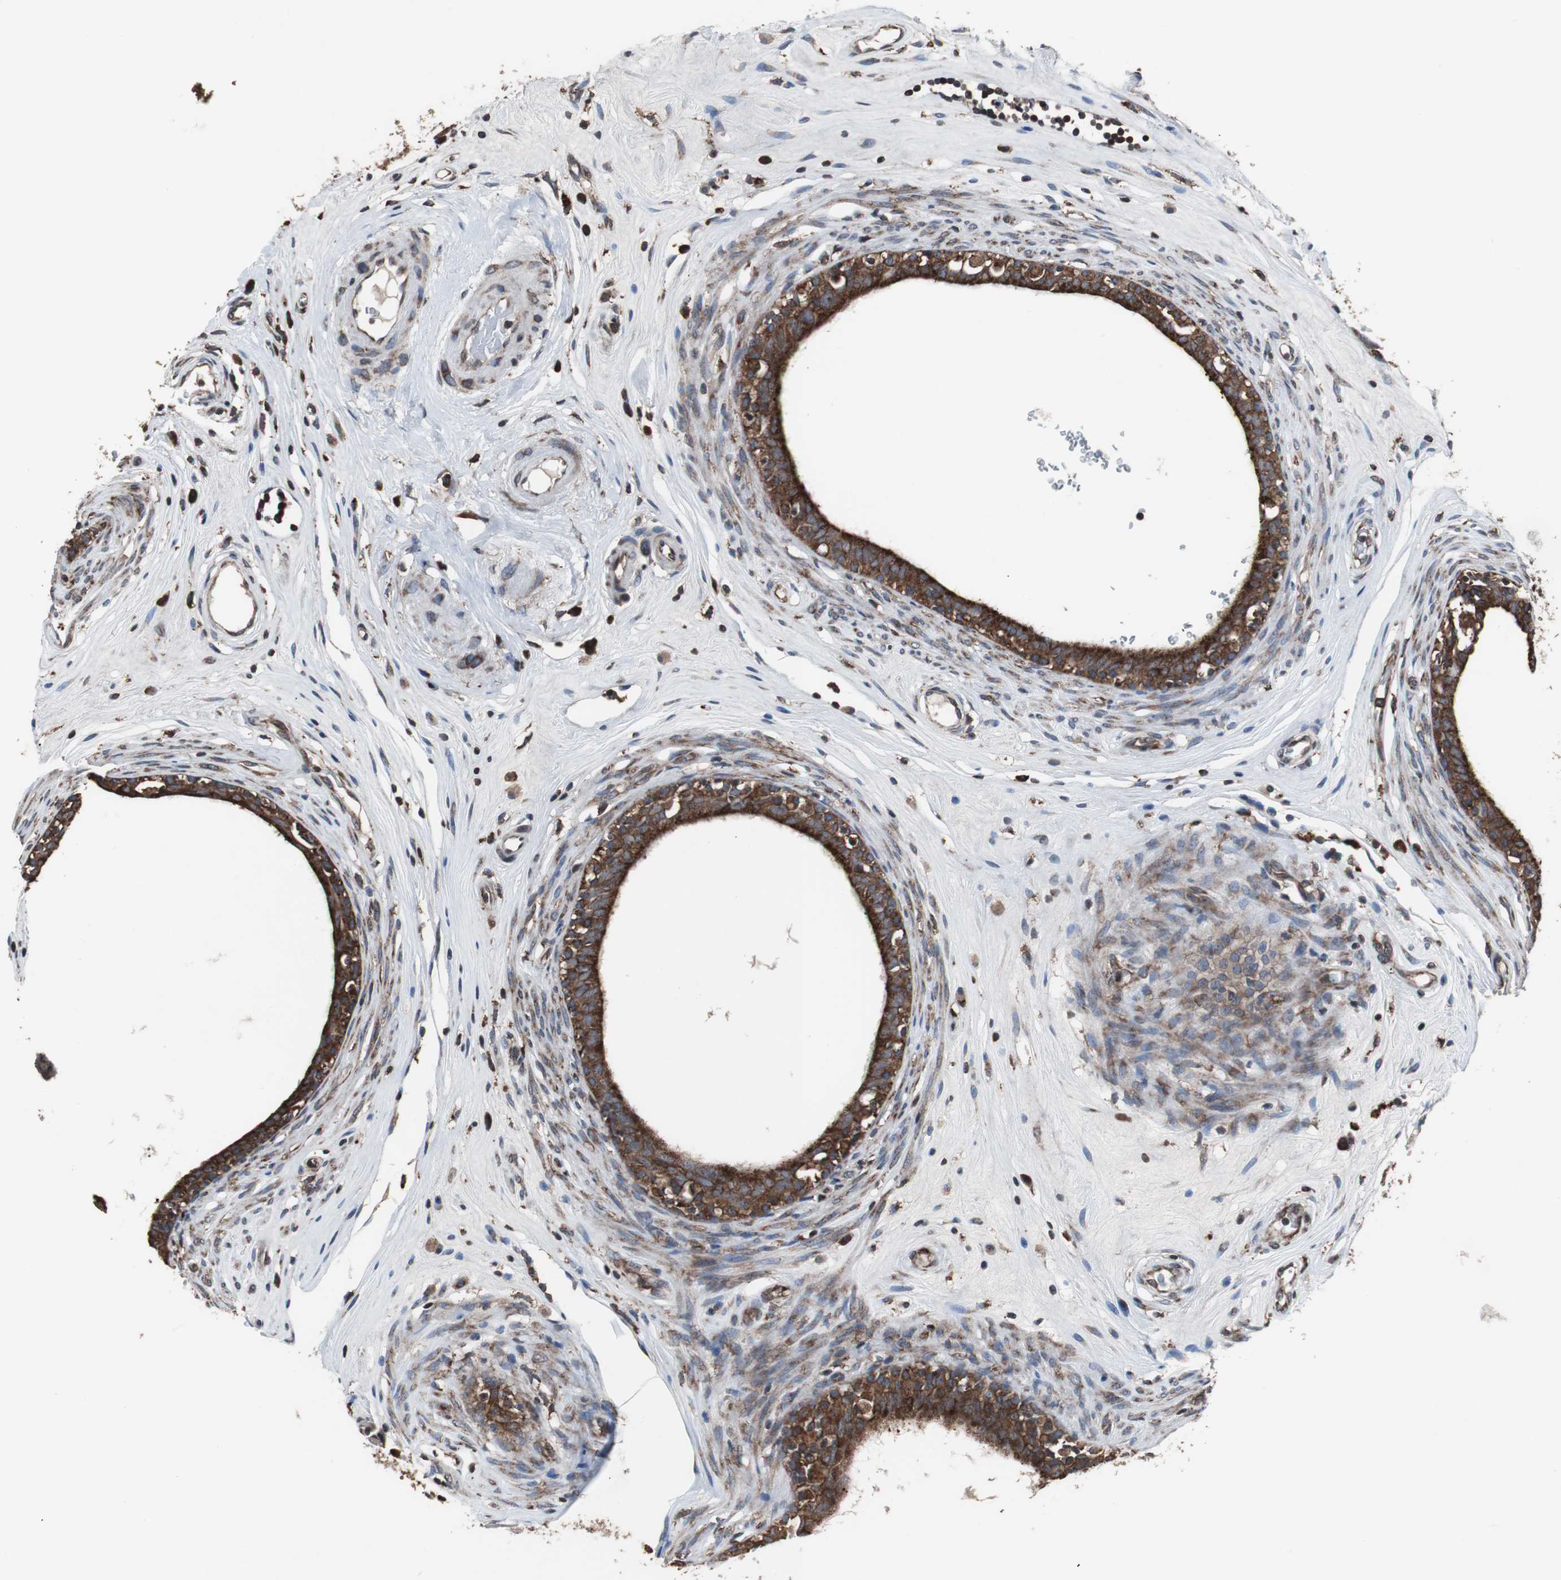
{"staining": {"intensity": "strong", "quantity": ">75%", "location": "cytoplasmic/membranous"}, "tissue": "epididymis", "cell_type": "Glandular cells", "image_type": "normal", "snomed": [{"axis": "morphology", "description": "Normal tissue, NOS"}, {"axis": "morphology", "description": "Inflammation, NOS"}, {"axis": "topography", "description": "Epididymis"}], "caption": "Strong cytoplasmic/membranous protein positivity is identified in about >75% of glandular cells in epididymis.", "gene": "USP10", "patient": {"sex": "male", "age": 84}}